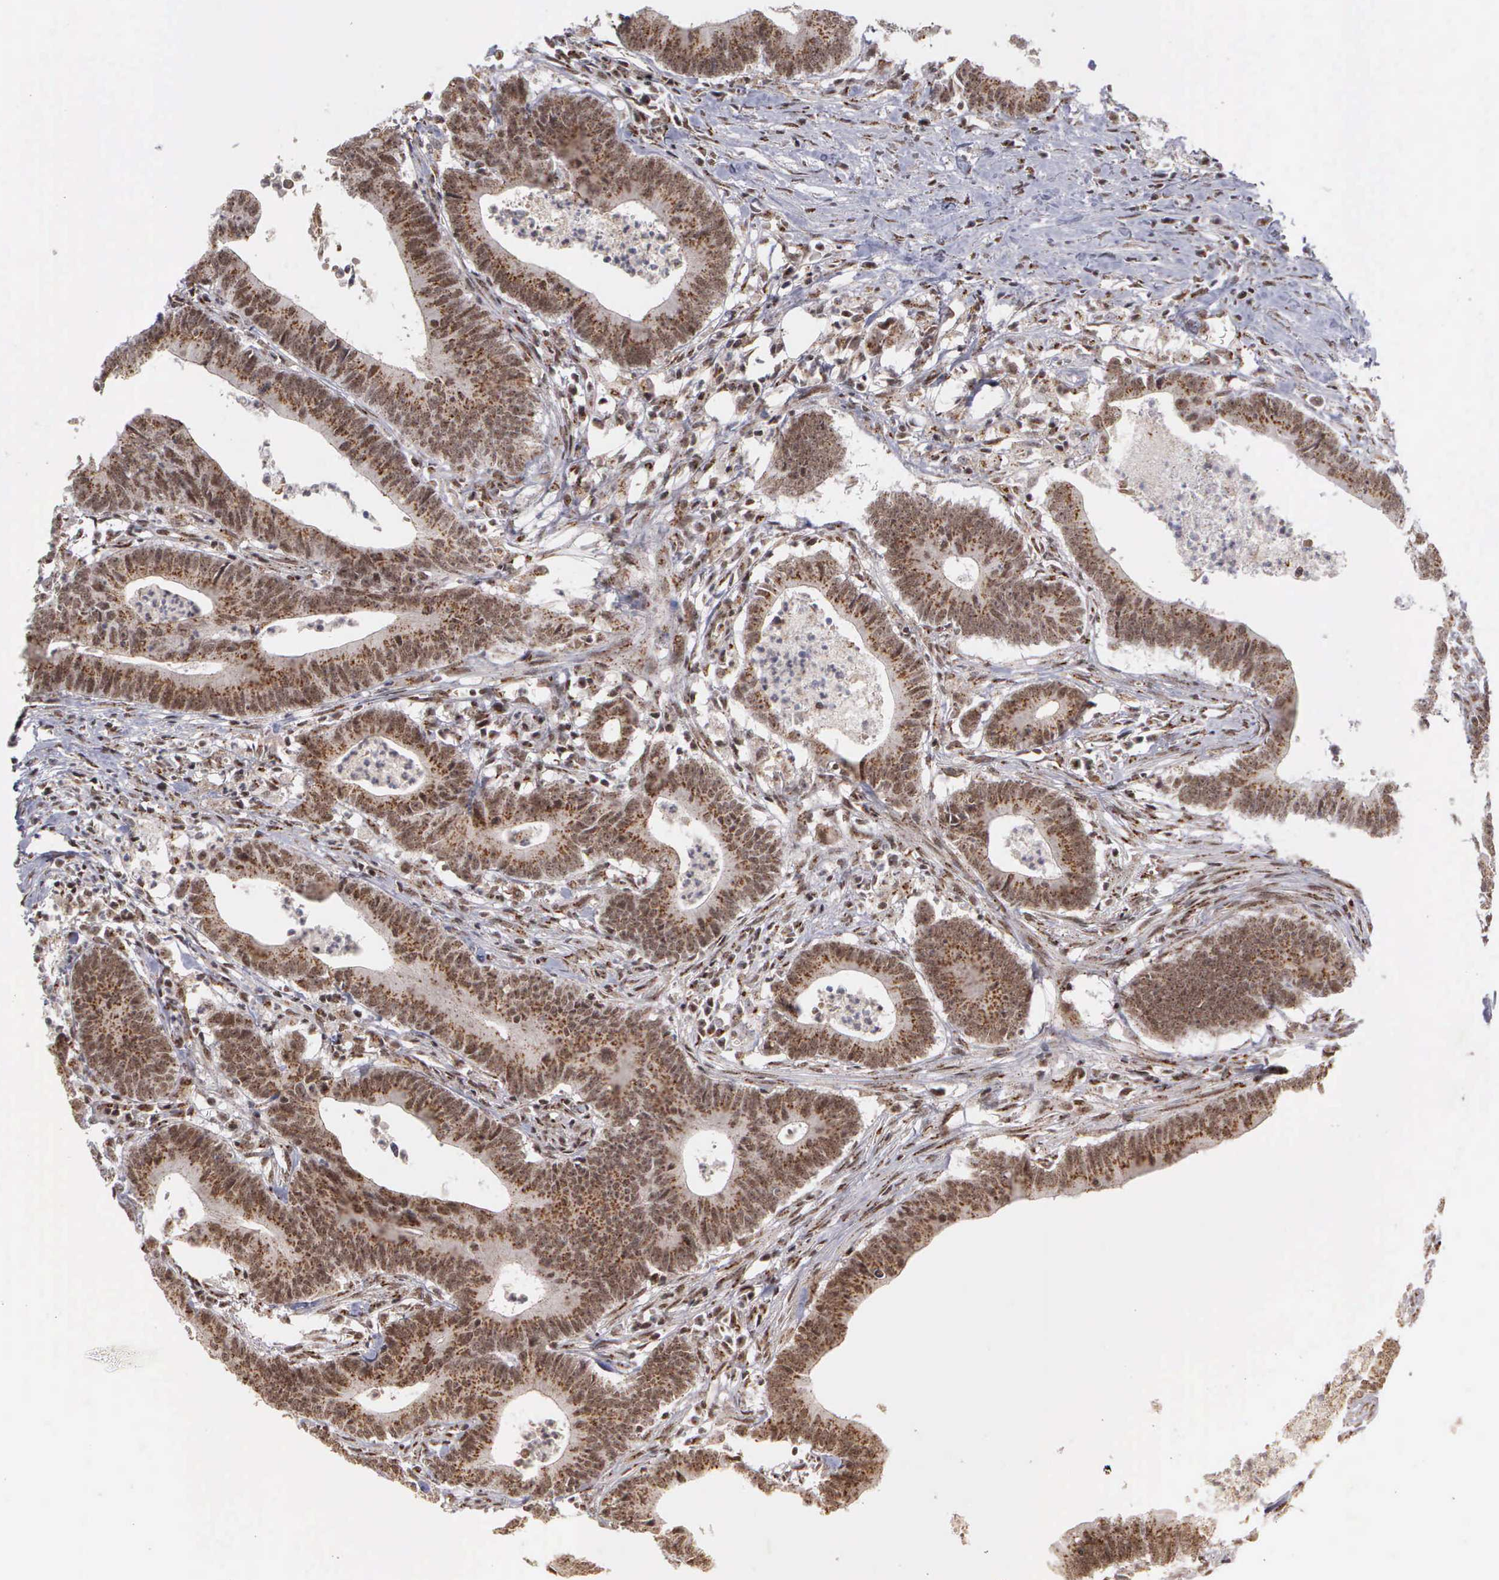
{"staining": {"intensity": "strong", "quantity": ">75%", "location": "cytoplasmic/membranous,nuclear"}, "tissue": "colorectal cancer", "cell_type": "Tumor cells", "image_type": "cancer", "snomed": [{"axis": "morphology", "description": "Adenocarcinoma, NOS"}, {"axis": "topography", "description": "Colon"}], "caption": "The micrograph reveals immunohistochemical staining of colorectal adenocarcinoma. There is strong cytoplasmic/membranous and nuclear expression is identified in approximately >75% of tumor cells. The staining was performed using DAB, with brown indicating positive protein expression. Nuclei are stained blue with hematoxylin.", "gene": "GTF2A1", "patient": {"sex": "male", "age": 55}}